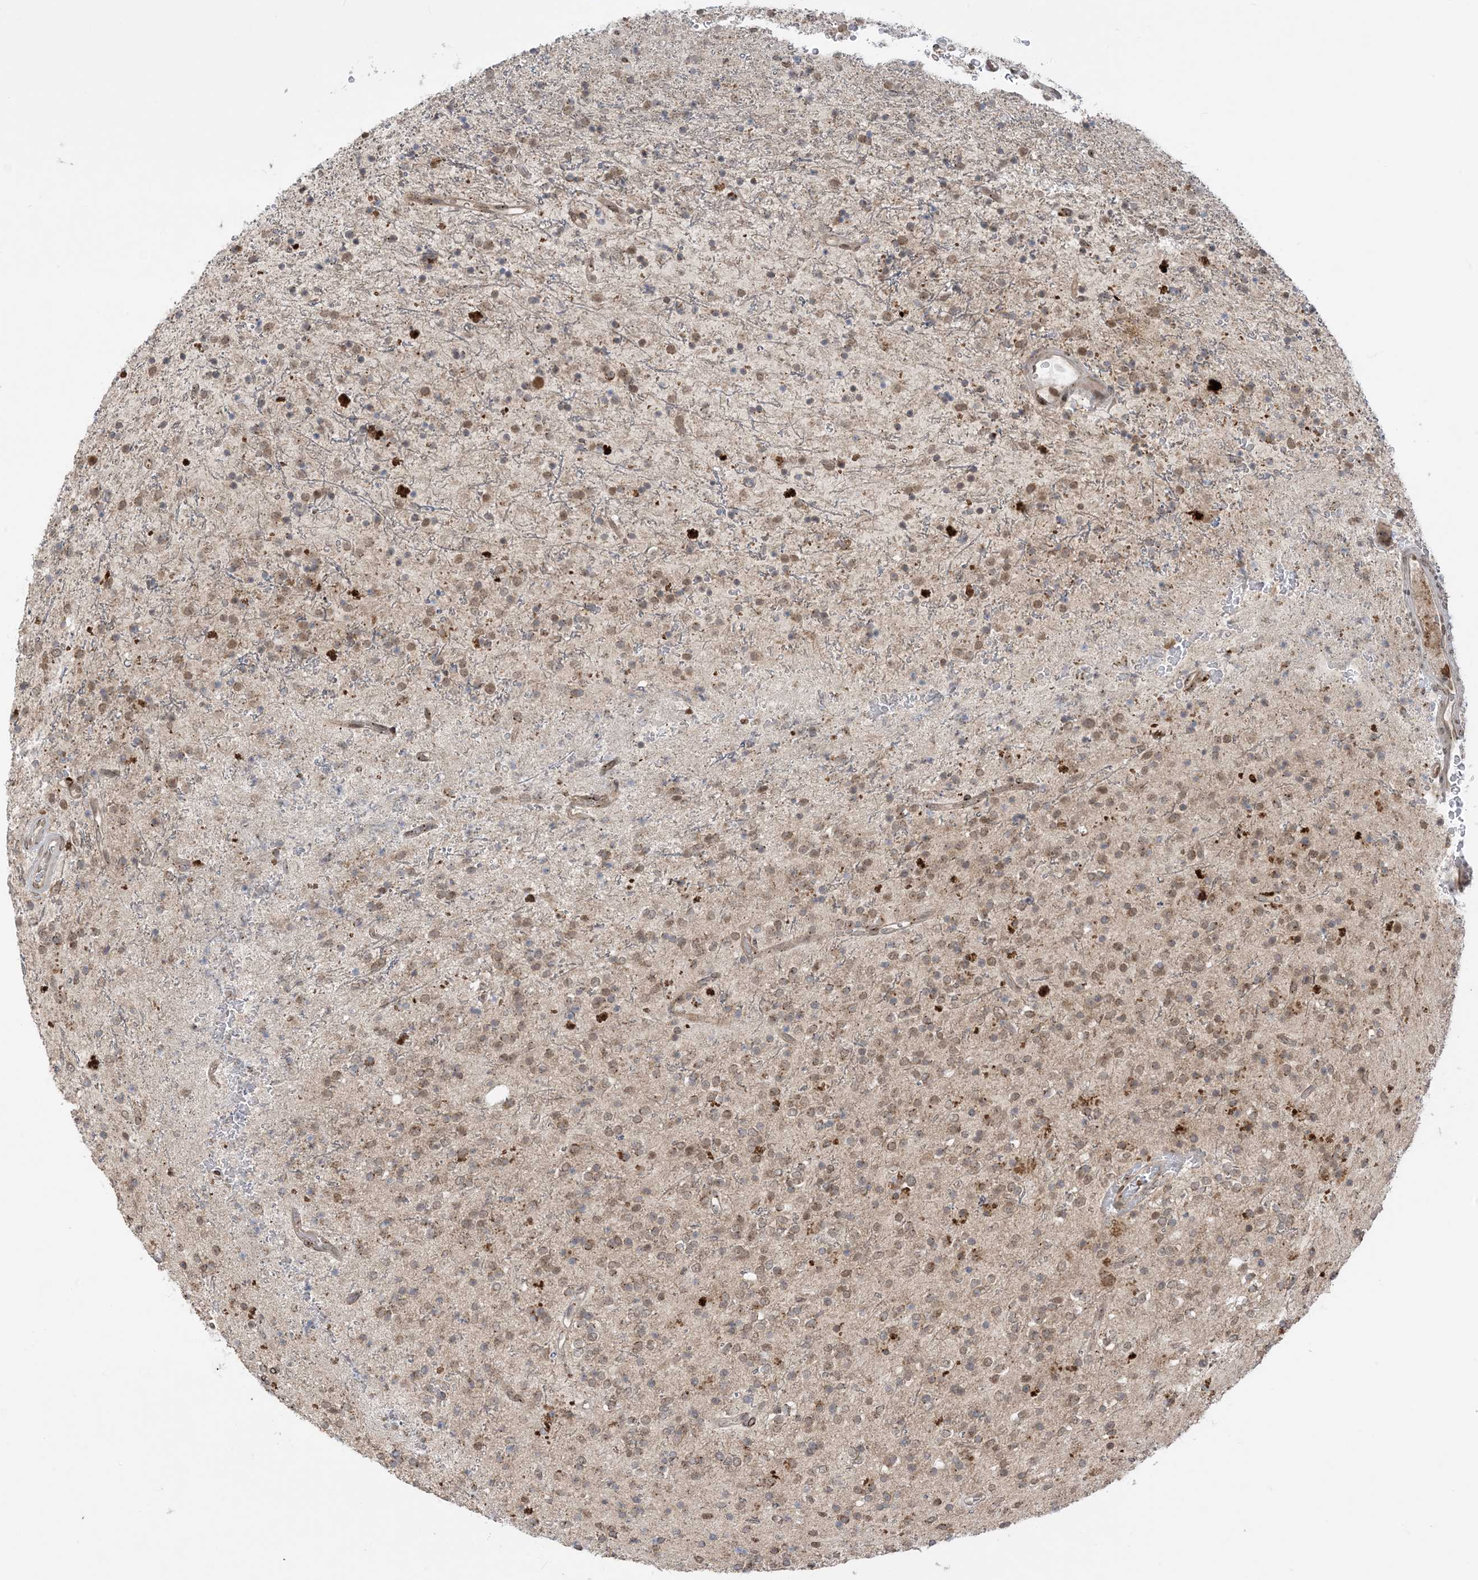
{"staining": {"intensity": "weak", "quantity": "25%-75%", "location": "cytoplasmic/membranous,nuclear"}, "tissue": "glioma", "cell_type": "Tumor cells", "image_type": "cancer", "snomed": [{"axis": "morphology", "description": "Glioma, malignant, High grade"}, {"axis": "topography", "description": "Brain"}], "caption": "The immunohistochemical stain shows weak cytoplasmic/membranous and nuclear expression in tumor cells of glioma tissue.", "gene": "CASP4", "patient": {"sex": "male", "age": 34}}